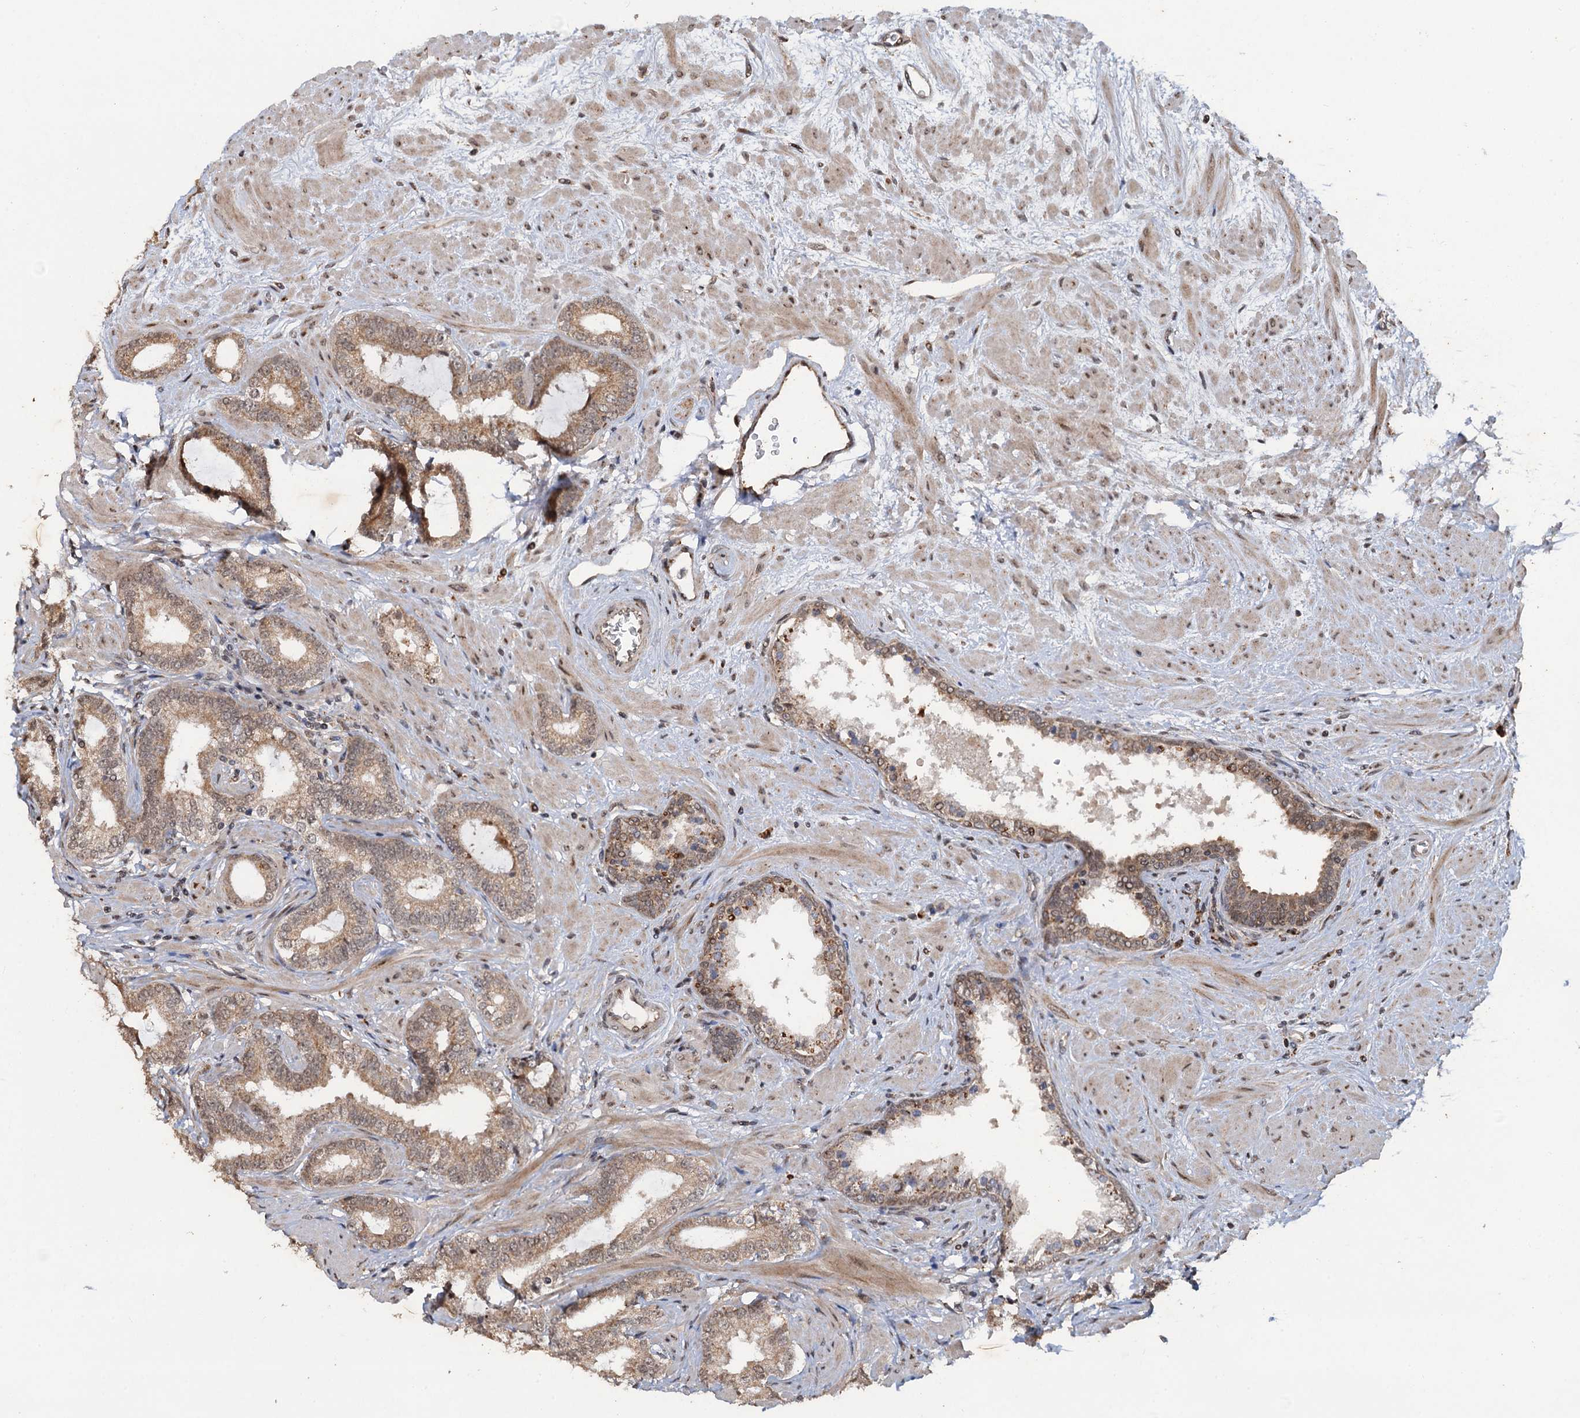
{"staining": {"intensity": "moderate", "quantity": ">75%", "location": "cytoplasmic/membranous"}, "tissue": "prostate cancer", "cell_type": "Tumor cells", "image_type": "cancer", "snomed": [{"axis": "morphology", "description": "Adenocarcinoma, High grade"}, {"axis": "topography", "description": "Prostate"}], "caption": "Prostate cancer (high-grade adenocarcinoma) tissue reveals moderate cytoplasmic/membranous expression in approximately >75% of tumor cells", "gene": "REP15", "patient": {"sex": "male", "age": 64}}